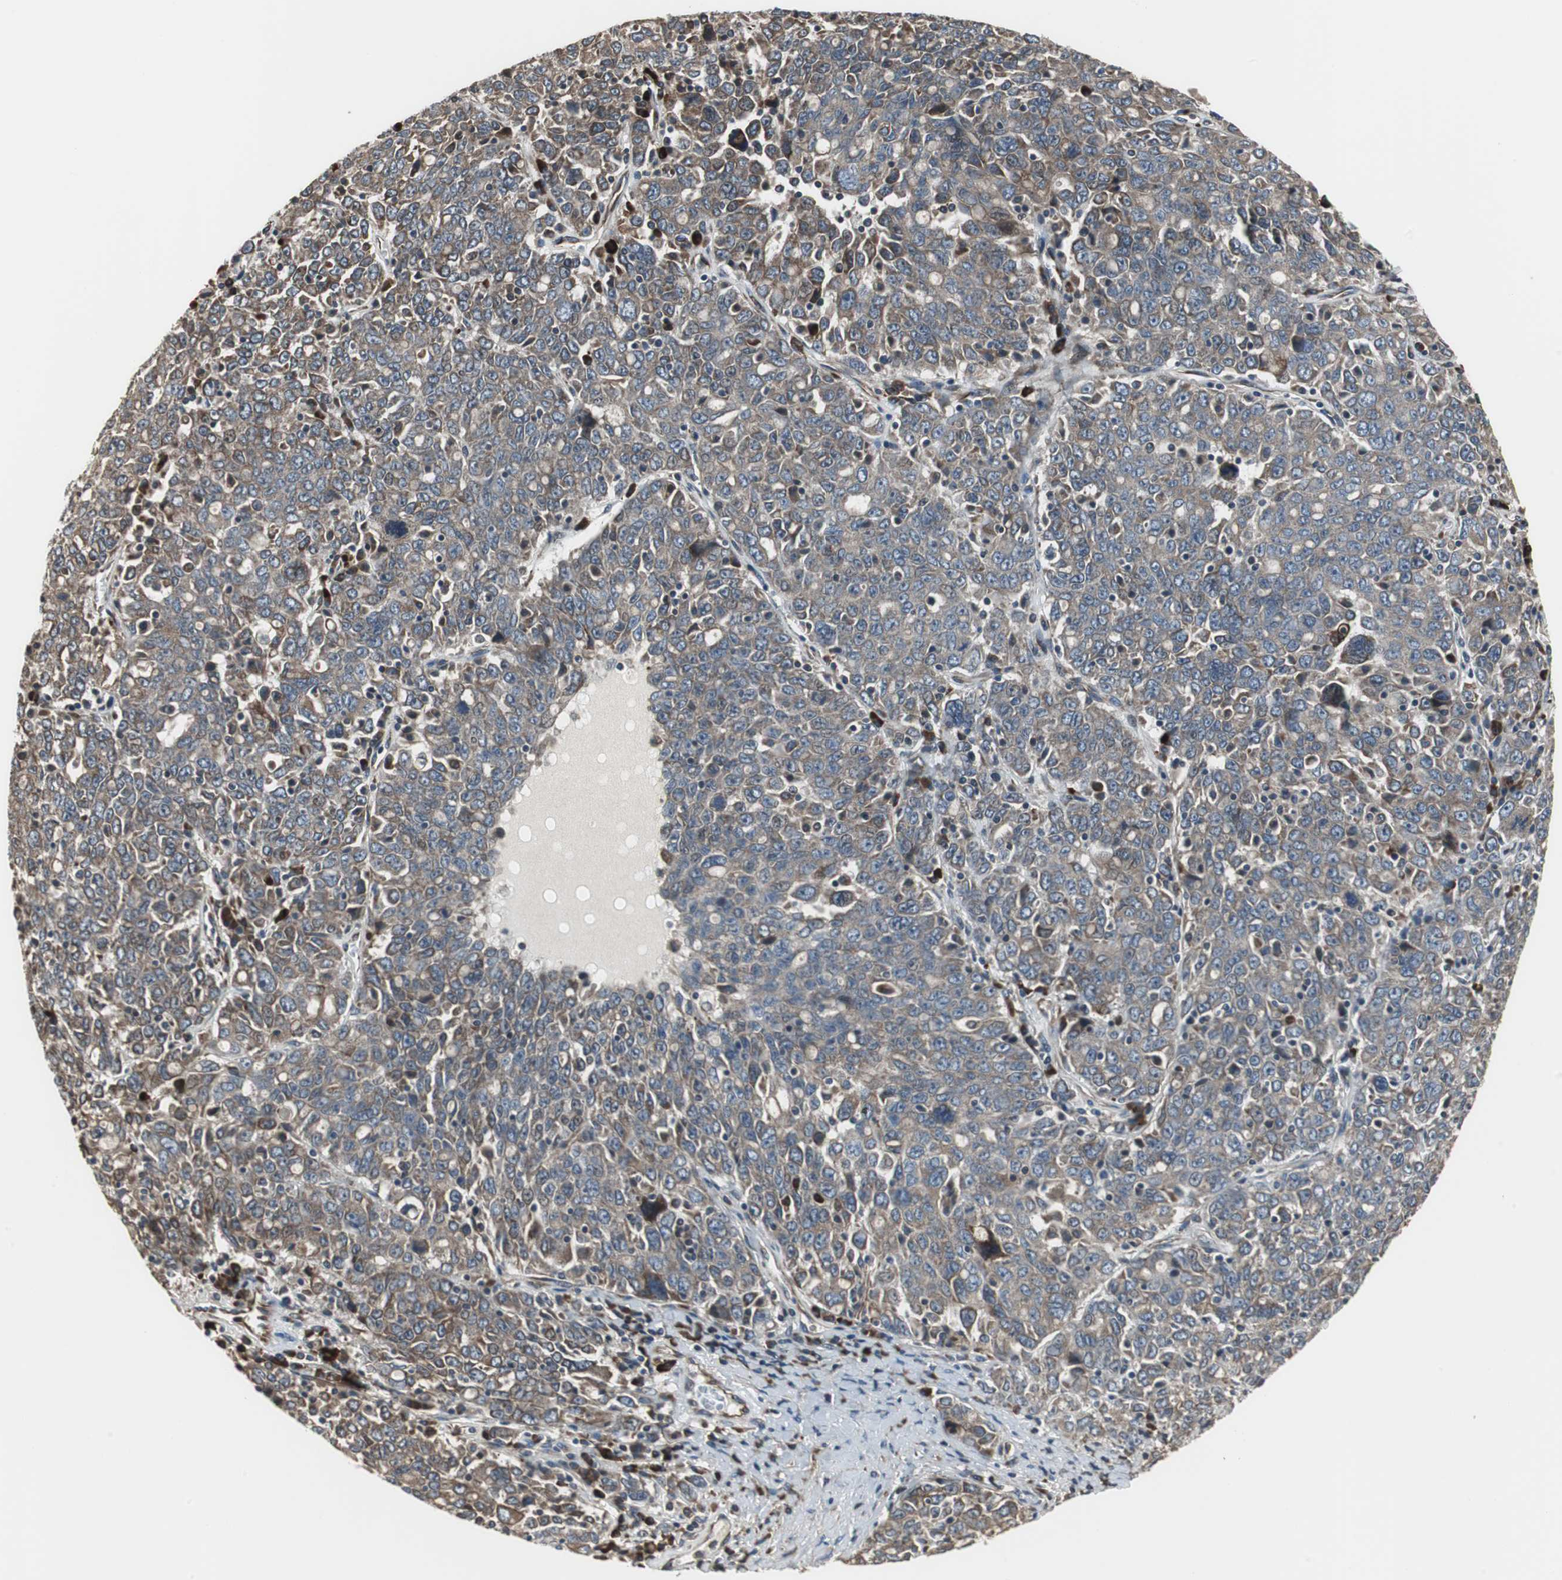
{"staining": {"intensity": "weak", "quantity": ">75%", "location": "cytoplasmic/membranous"}, "tissue": "ovarian cancer", "cell_type": "Tumor cells", "image_type": "cancer", "snomed": [{"axis": "morphology", "description": "Carcinoma, endometroid"}, {"axis": "topography", "description": "Ovary"}], "caption": "The photomicrograph shows a brown stain indicating the presence of a protein in the cytoplasmic/membranous of tumor cells in endometroid carcinoma (ovarian).", "gene": "CHP1", "patient": {"sex": "female", "age": 62}}